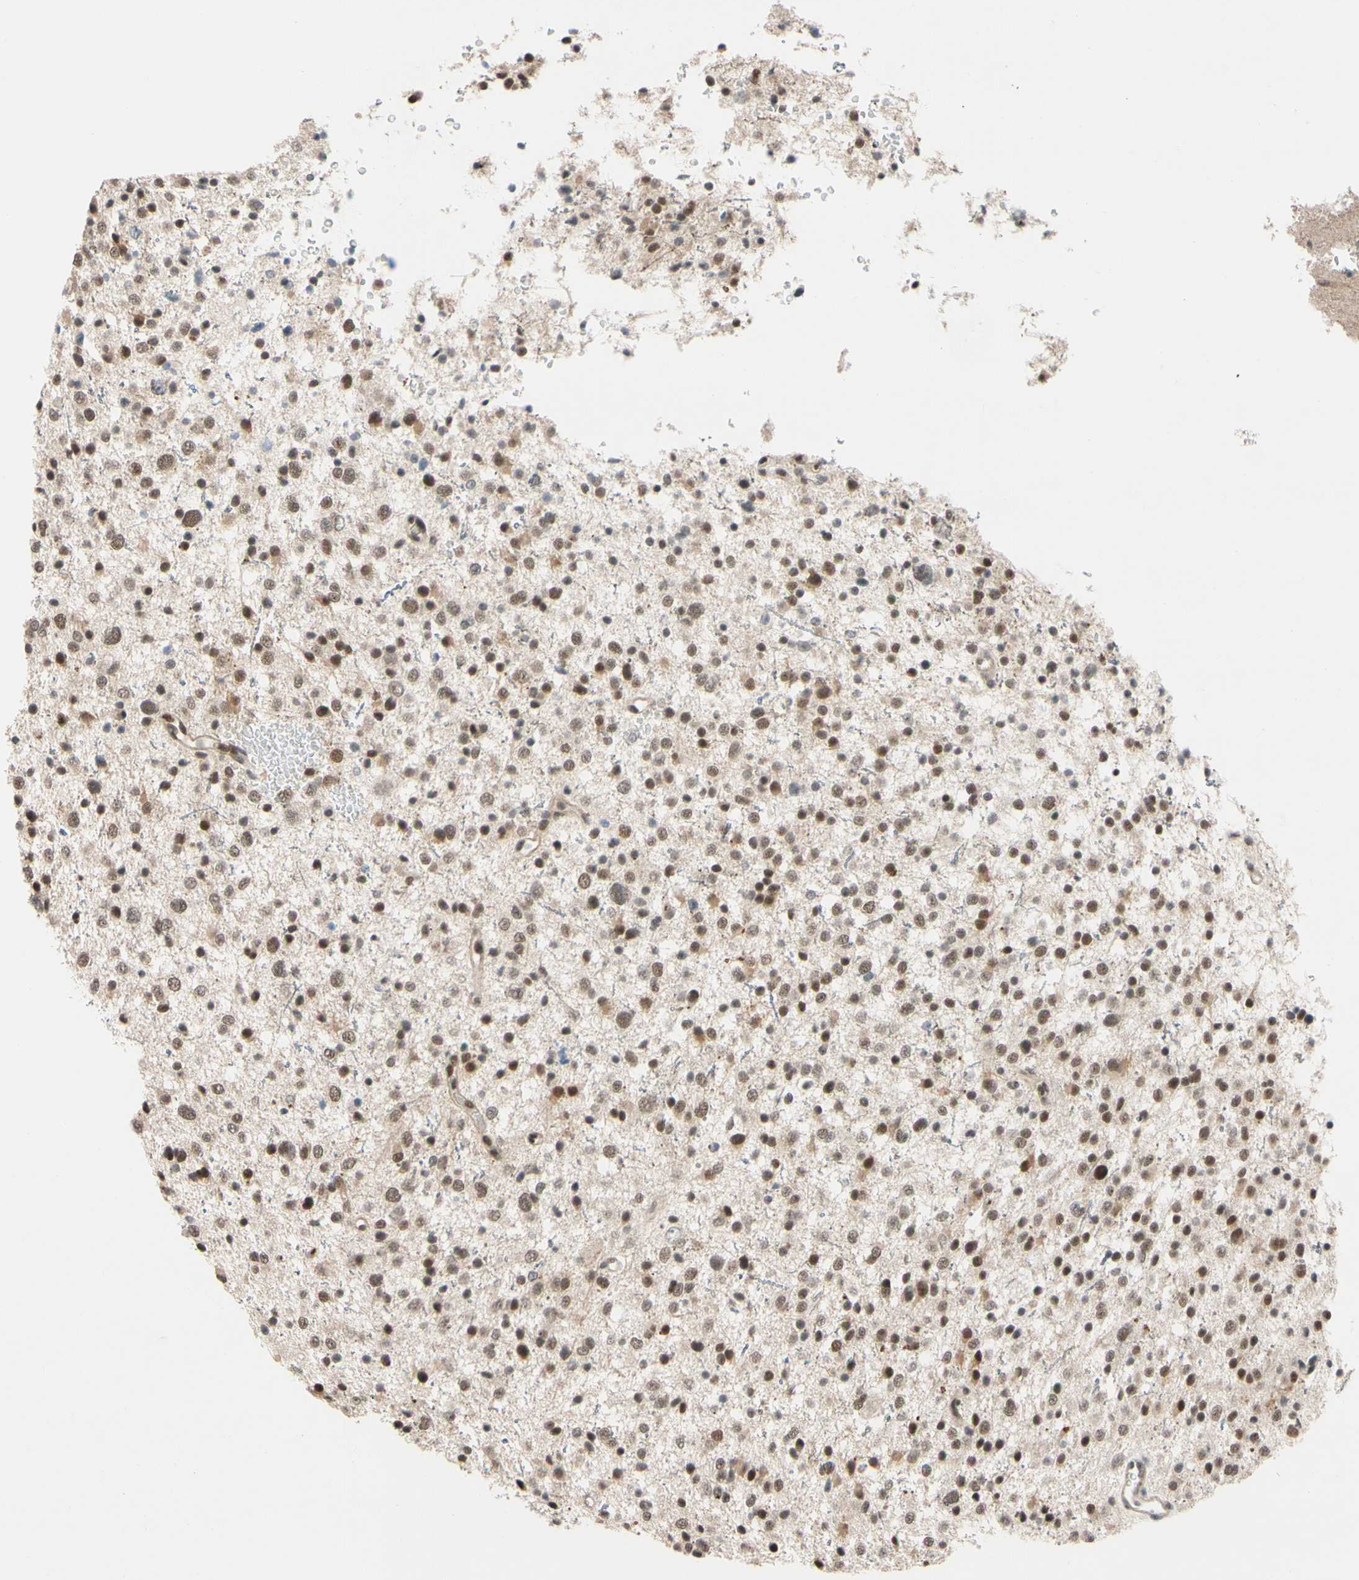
{"staining": {"intensity": "moderate", "quantity": ">75%", "location": "nuclear"}, "tissue": "glioma", "cell_type": "Tumor cells", "image_type": "cancer", "snomed": [{"axis": "morphology", "description": "Glioma, malignant, Low grade"}, {"axis": "topography", "description": "Brain"}], "caption": "High-magnification brightfield microscopy of malignant glioma (low-grade) stained with DAB (brown) and counterstained with hematoxylin (blue). tumor cells exhibit moderate nuclear positivity is appreciated in about>75% of cells.", "gene": "TAF4", "patient": {"sex": "female", "age": 37}}